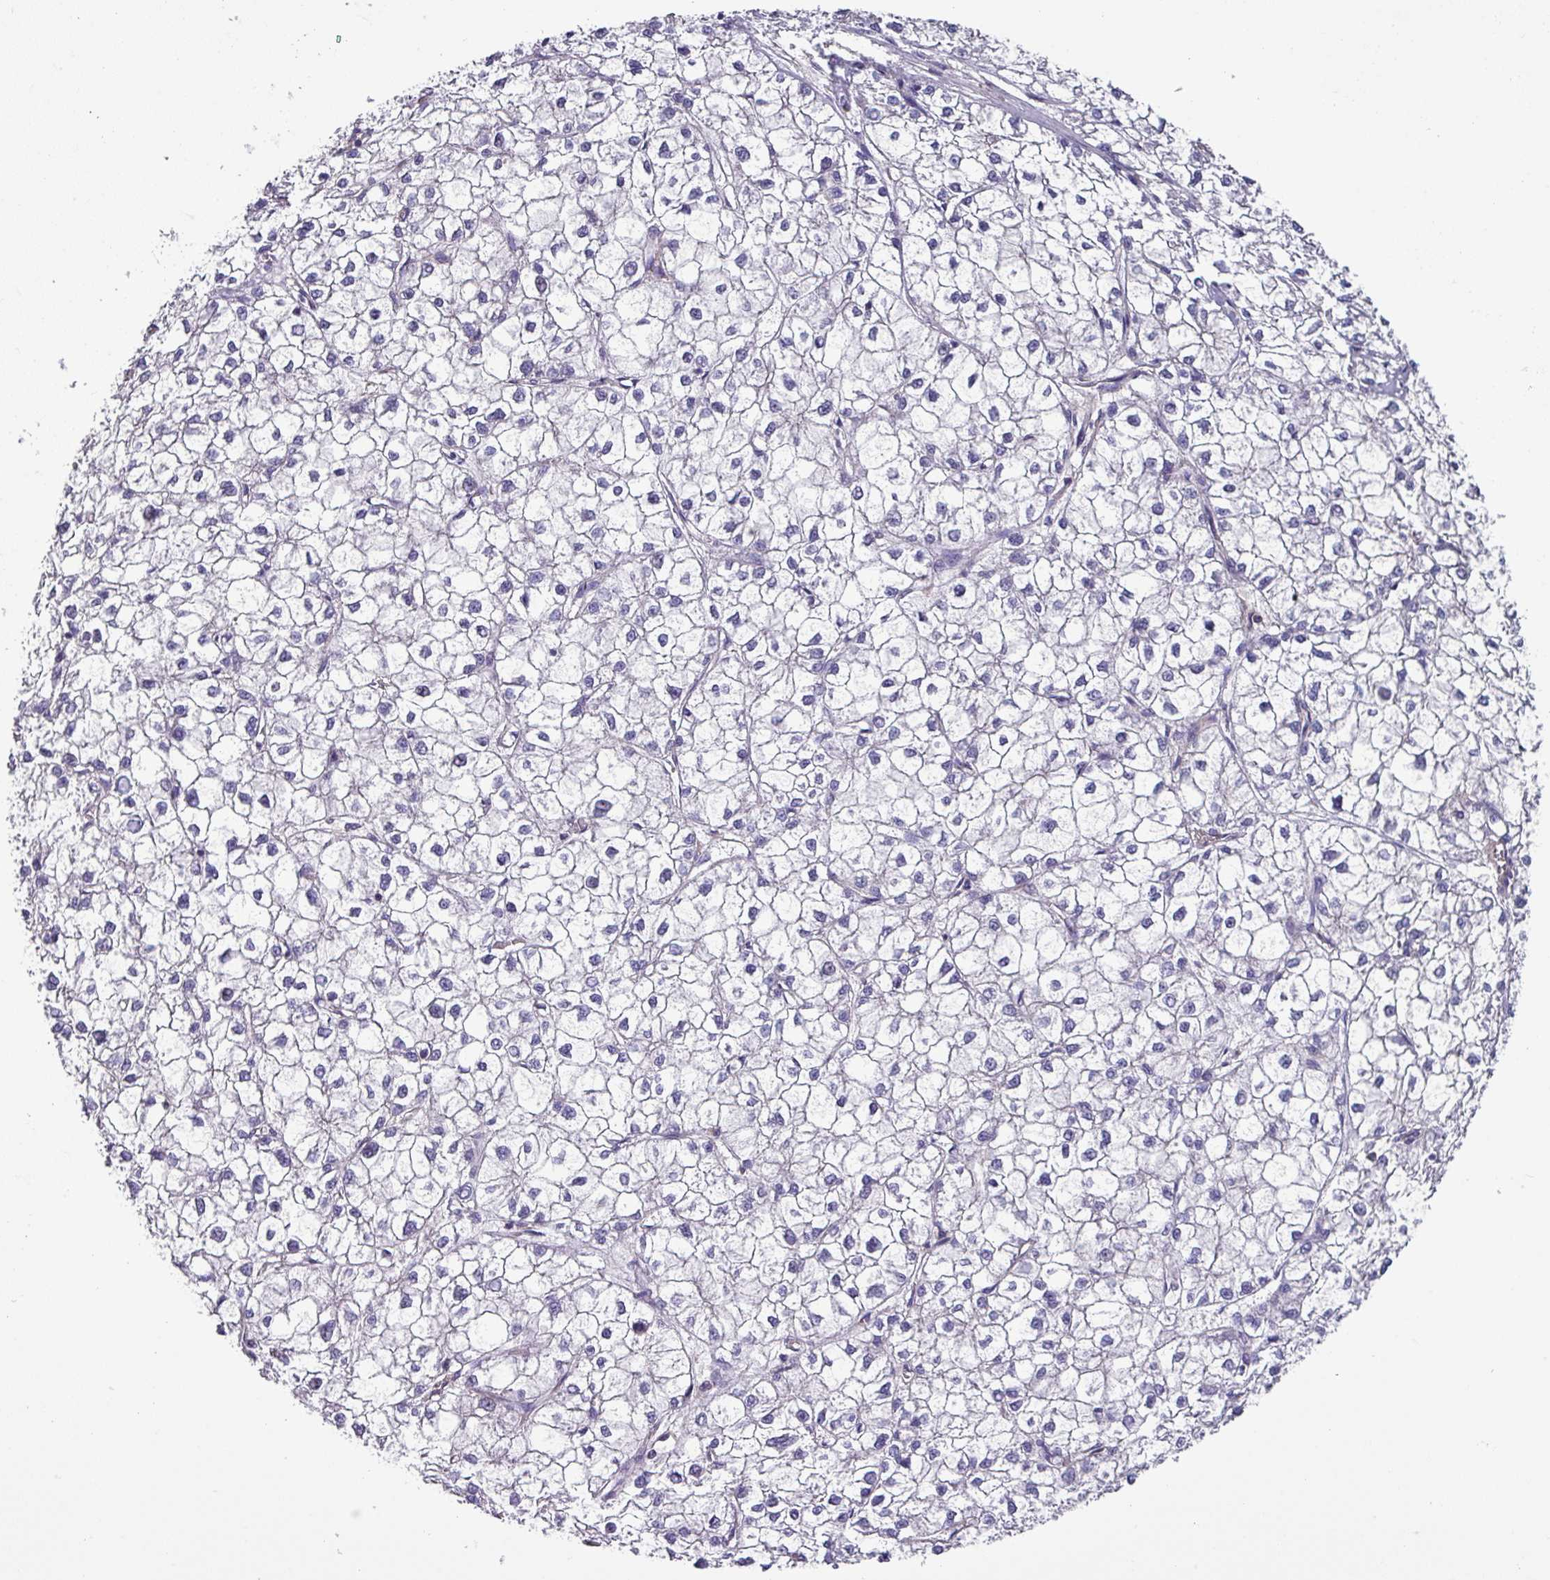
{"staining": {"intensity": "negative", "quantity": "none", "location": "none"}, "tissue": "liver cancer", "cell_type": "Tumor cells", "image_type": "cancer", "snomed": [{"axis": "morphology", "description": "Carcinoma, Hepatocellular, NOS"}, {"axis": "topography", "description": "Liver"}], "caption": "The micrograph demonstrates no staining of tumor cells in hepatocellular carcinoma (liver). The staining is performed using DAB brown chromogen with nuclei counter-stained in using hematoxylin.", "gene": "SLC23A2", "patient": {"sex": "female", "age": 43}}